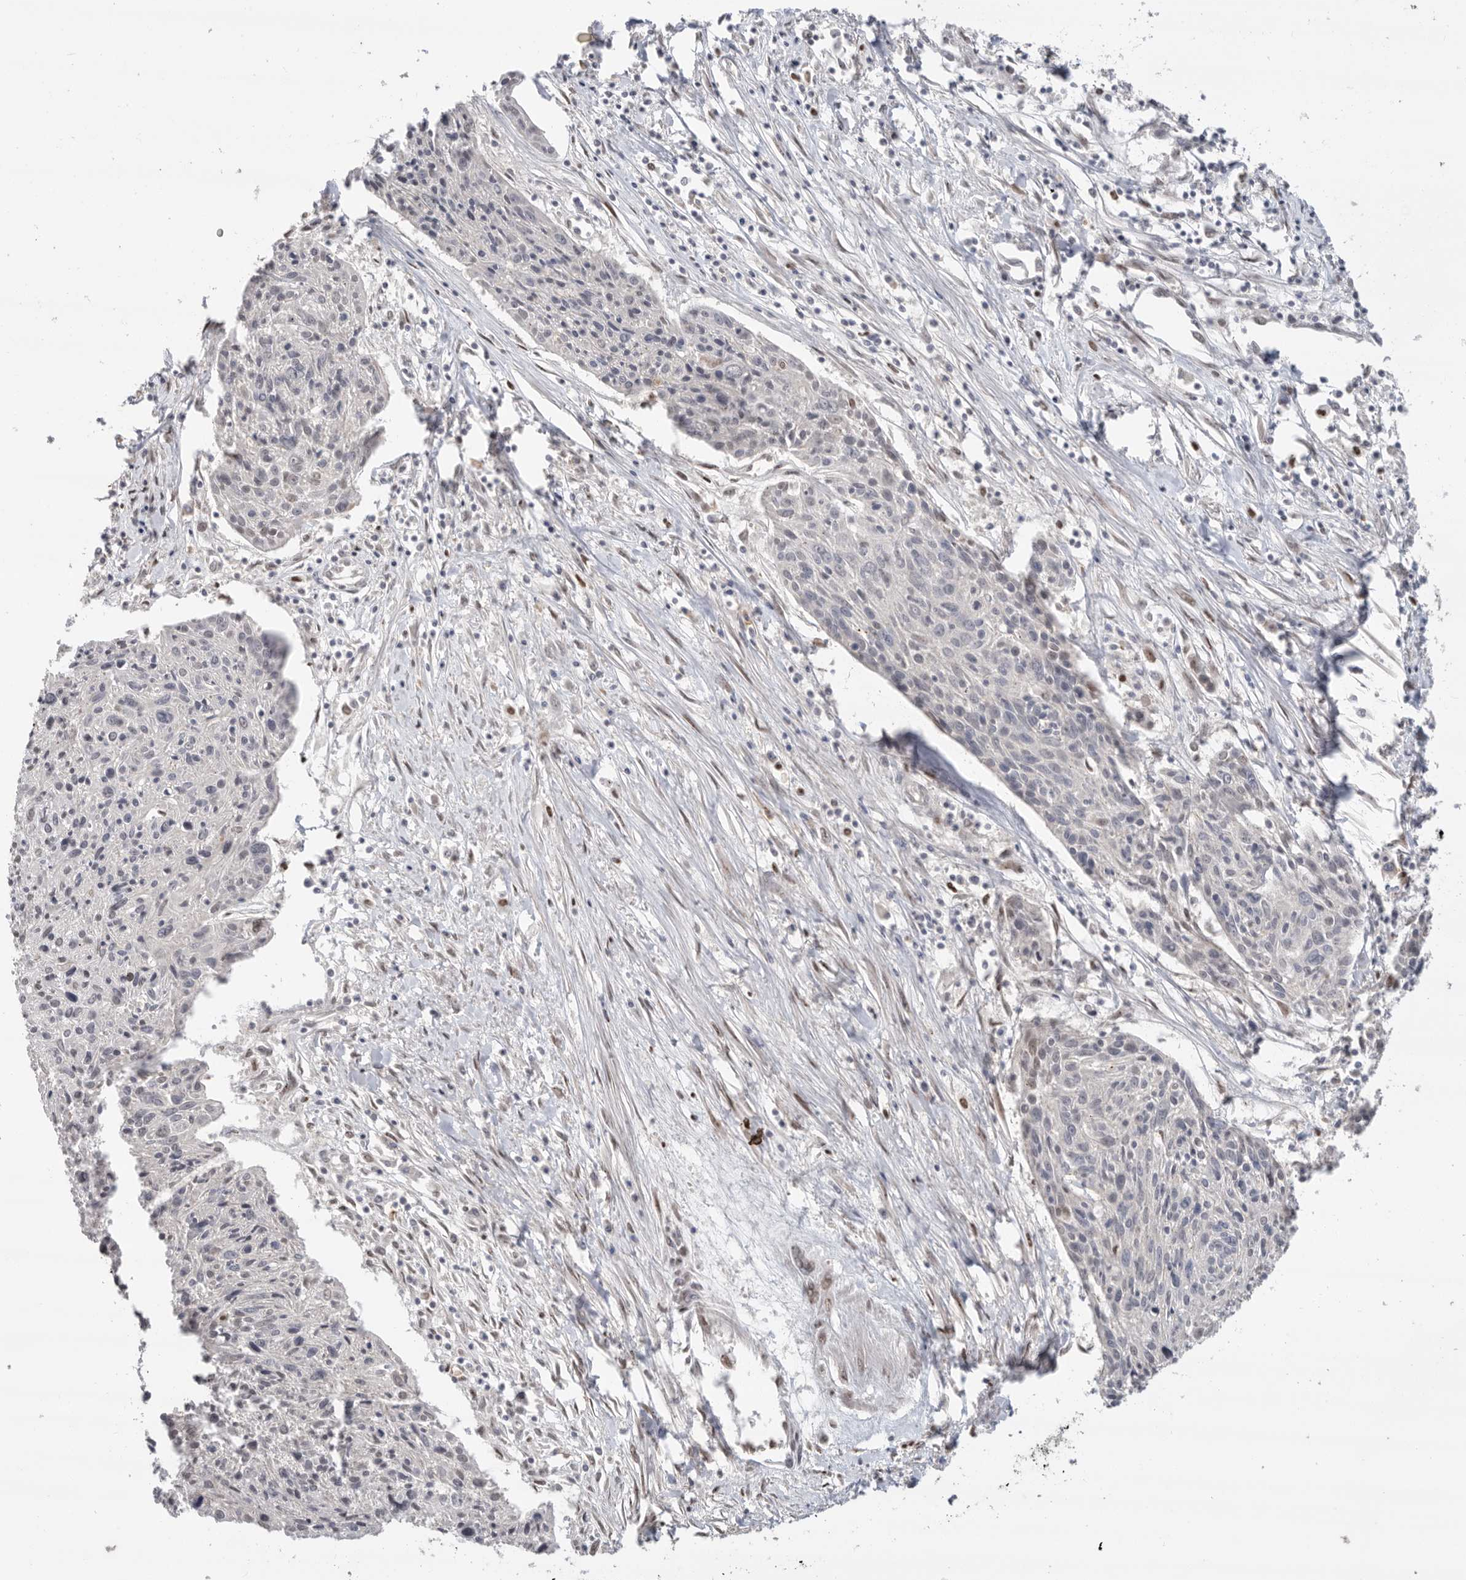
{"staining": {"intensity": "negative", "quantity": "none", "location": "none"}, "tissue": "cervical cancer", "cell_type": "Tumor cells", "image_type": "cancer", "snomed": [{"axis": "morphology", "description": "Squamous cell carcinoma, NOS"}, {"axis": "topography", "description": "Cervix"}], "caption": "A micrograph of squamous cell carcinoma (cervical) stained for a protein shows no brown staining in tumor cells.", "gene": "KLK5", "patient": {"sex": "female", "age": 51}}